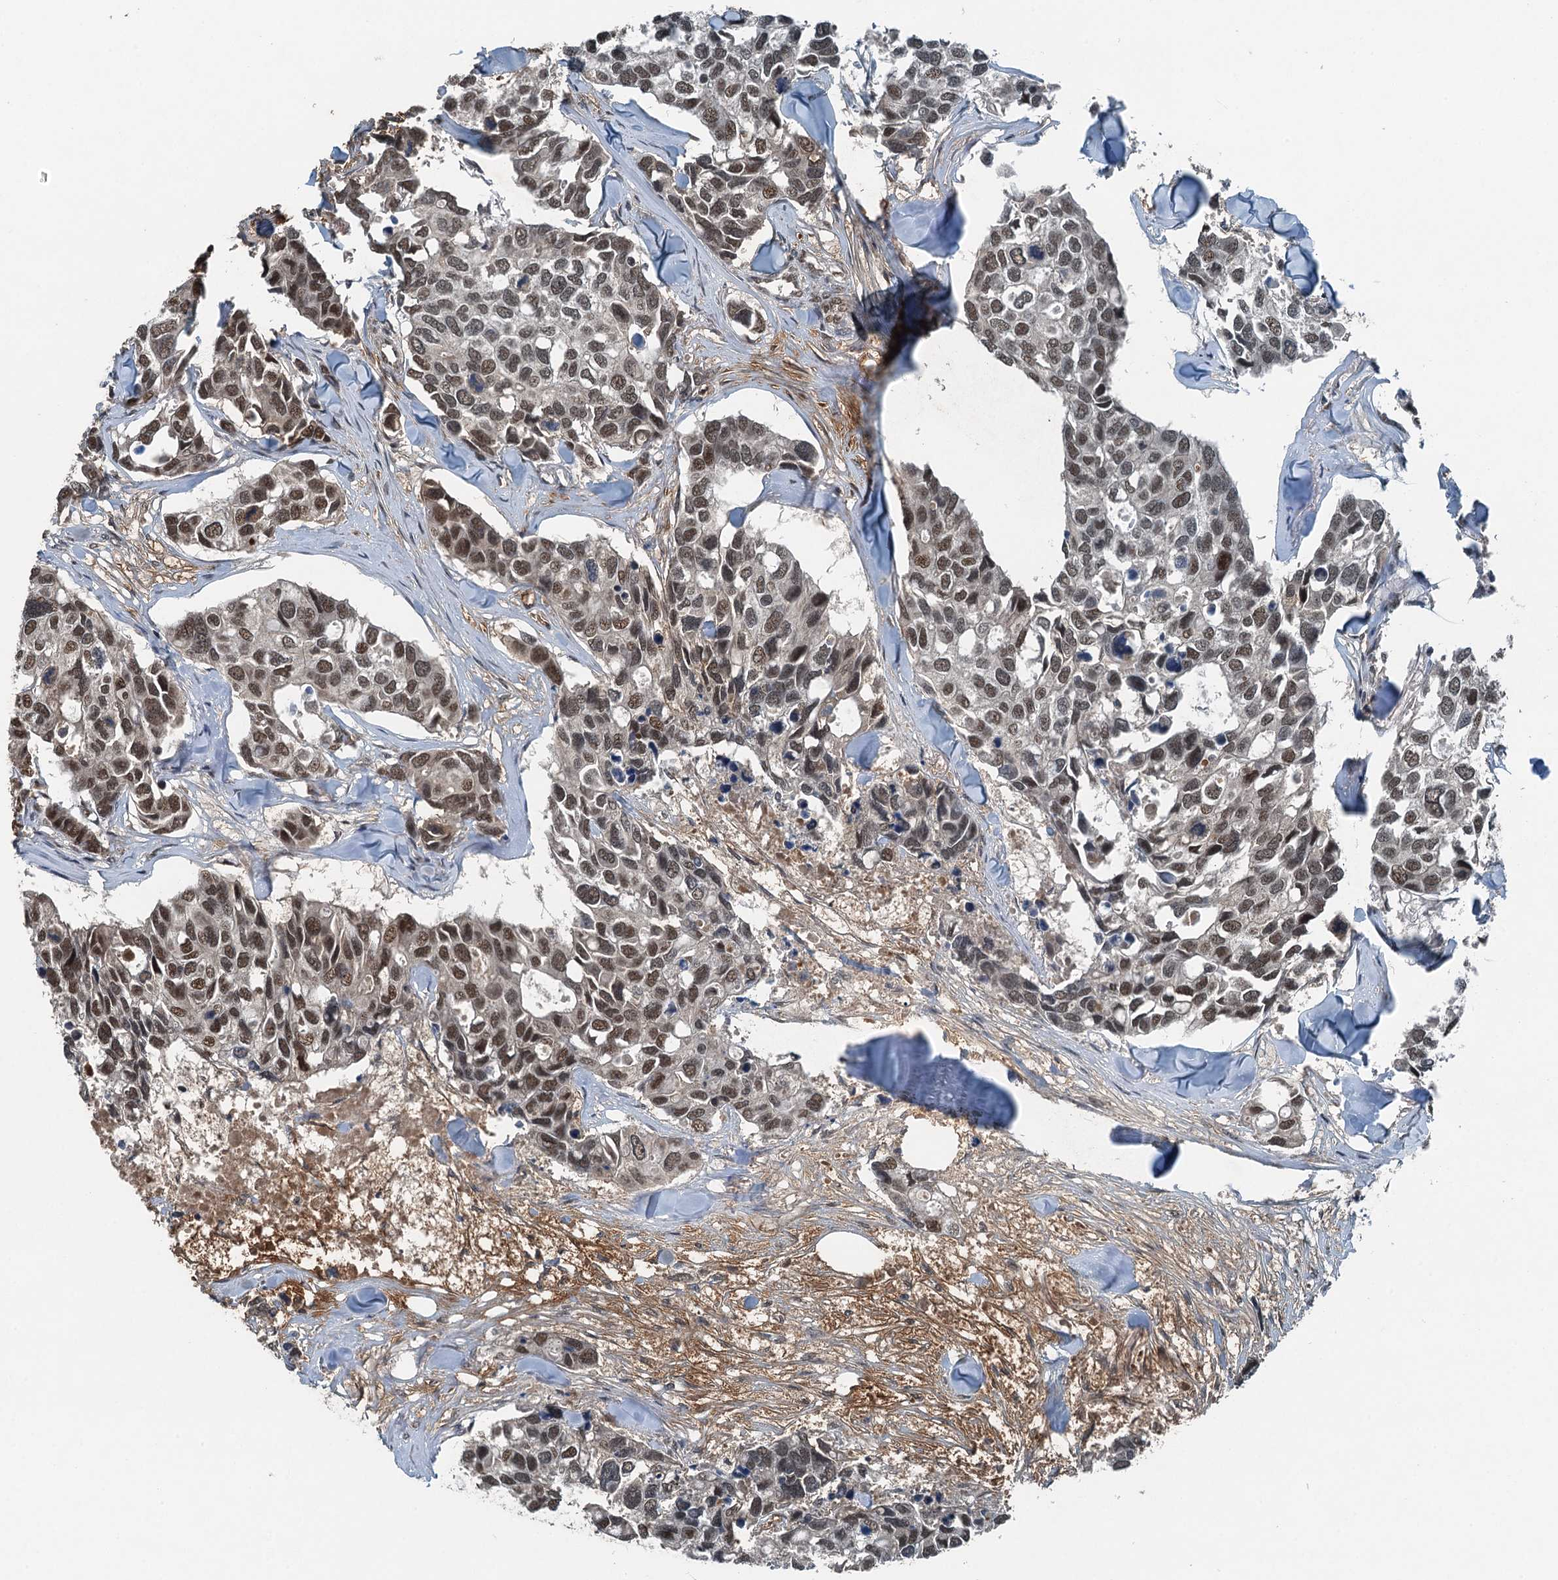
{"staining": {"intensity": "moderate", "quantity": ">75%", "location": "nuclear"}, "tissue": "breast cancer", "cell_type": "Tumor cells", "image_type": "cancer", "snomed": [{"axis": "morphology", "description": "Duct carcinoma"}, {"axis": "topography", "description": "Breast"}], "caption": "Breast cancer (invasive ductal carcinoma) stained with IHC exhibits moderate nuclear positivity in approximately >75% of tumor cells.", "gene": "UBXN6", "patient": {"sex": "female", "age": 83}}